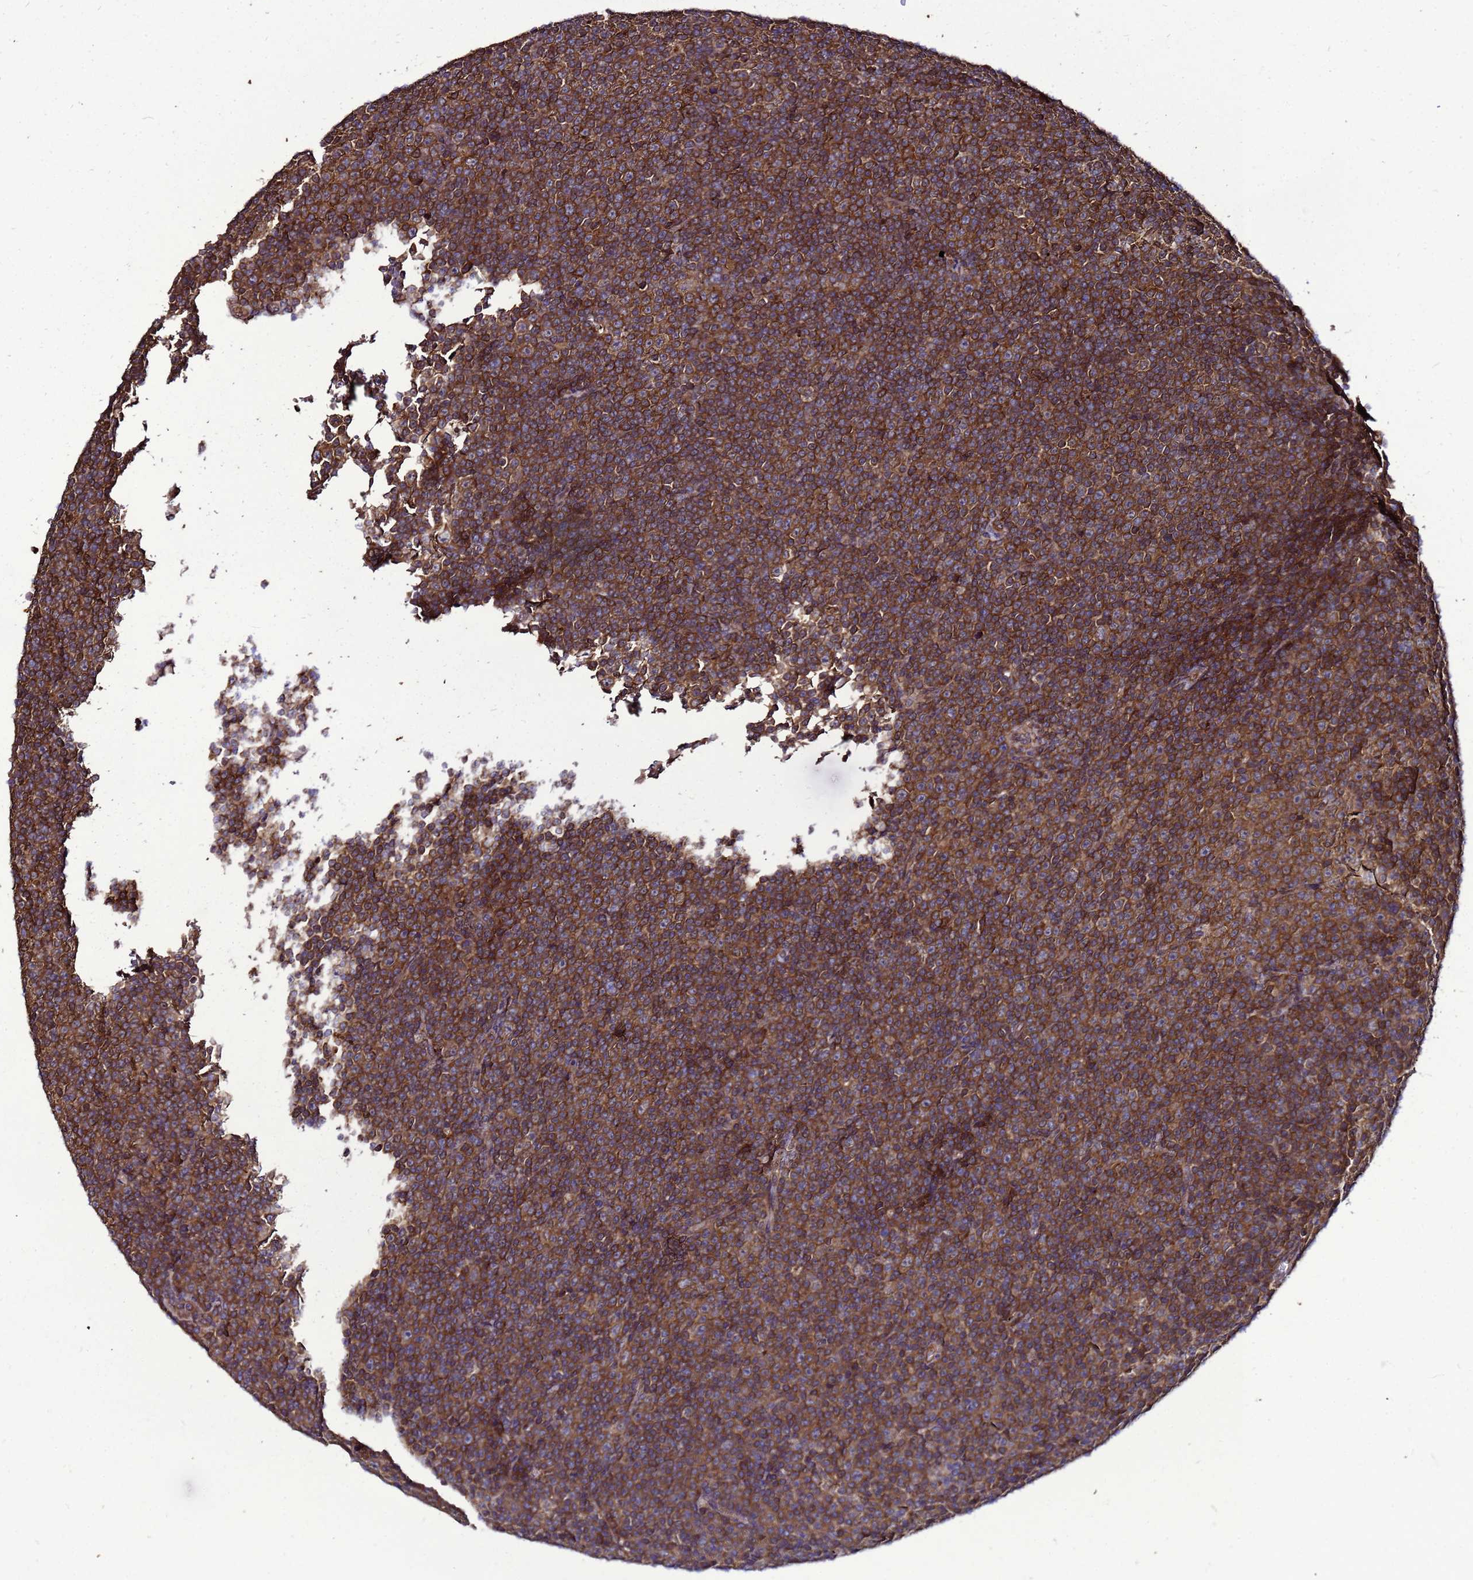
{"staining": {"intensity": "strong", "quantity": ">75%", "location": "cytoplasmic/membranous"}, "tissue": "lymphoma", "cell_type": "Tumor cells", "image_type": "cancer", "snomed": [{"axis": "morphology", "description": "Malignant lymphoma, non-Hodgkin's type, Low grade"}, {"axis": "topography", "description": "Lymph node"}], "caption": "Immunohistochemical staining of human lymphoma demonstrates high levels of strong cytoplasmic/membranous staining in approximately >75% of tumor cells.", "gene": "TRABD", "patient": {"sex": "female", "age": 67}}